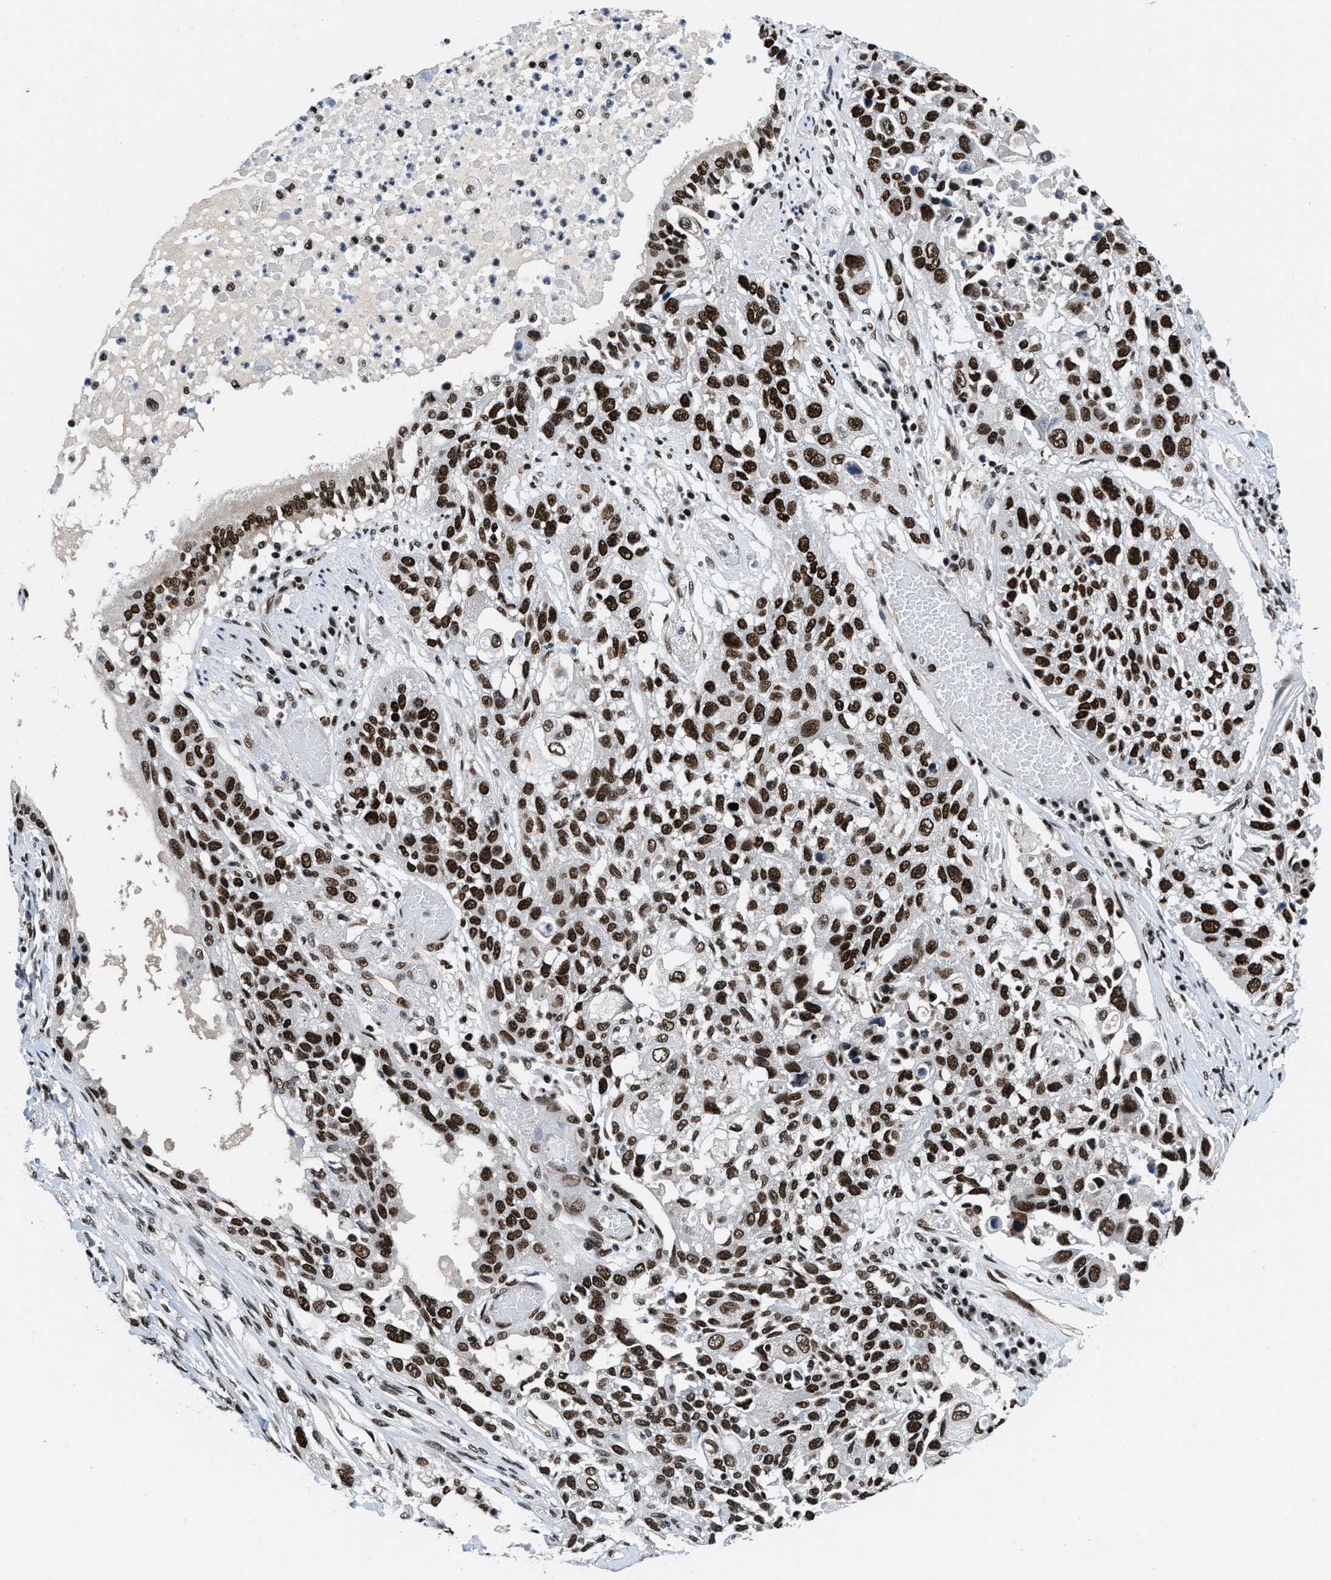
{"staining": {"intensity": "strong", "quantity": ">75%", "location": "nuclear"}, "tissue": "lung cancer", "cell_type": "Tumor cells", "image_type": "cancer", "snomed": [{"axis": "morphology", "description": "Squamous cell carcinoma, NOS"}, {"axis": "topography", "description": "Lung"}], "caption": "The photomicrograph displays immunohistochemical staining of lung squamous cell carcinoma. There is strong nuclear positivity is present in about >75% of tumor cells.", "gene": "SAFB", "patient": {"sex": "male", "age": 71}}